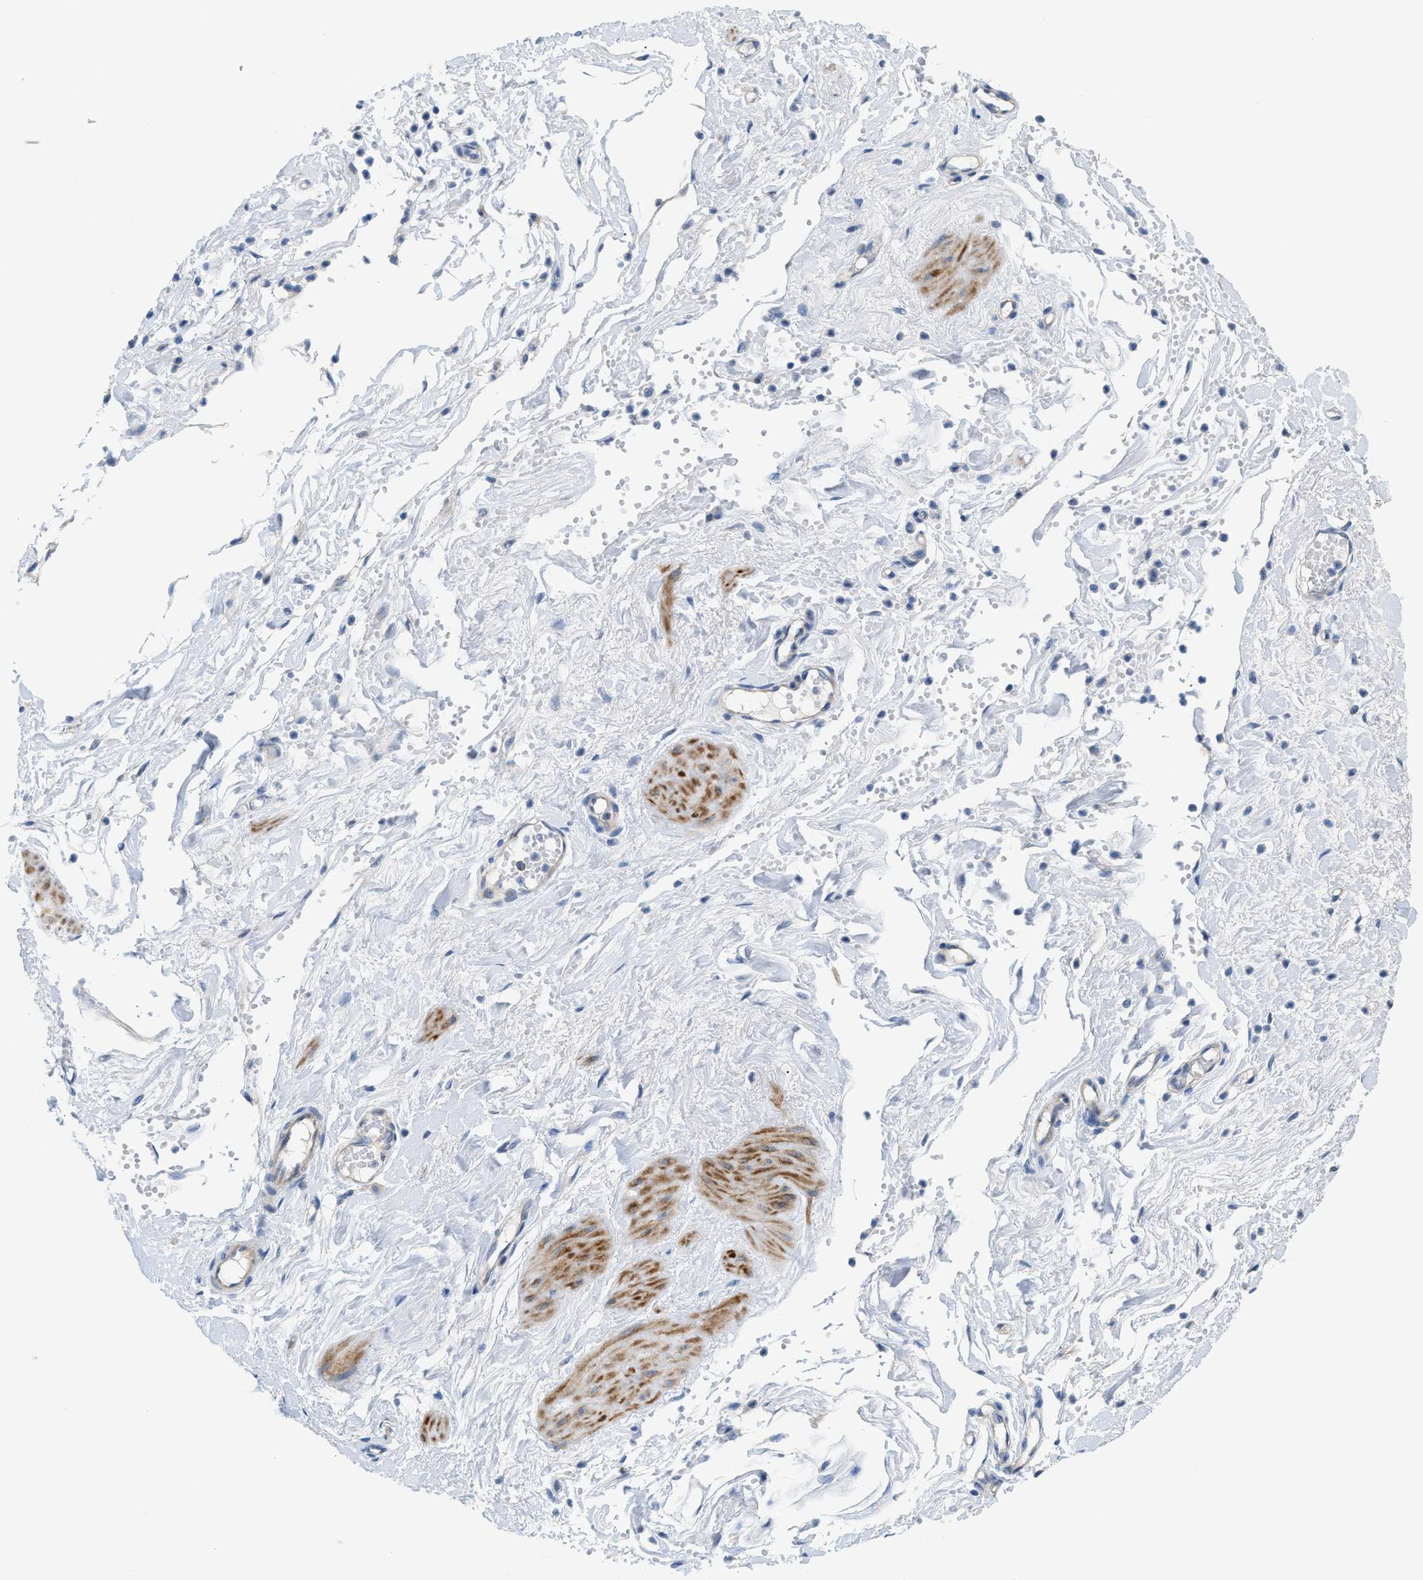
{"staining": {"intensity": "negative", "quantity": "none", "location": "none"}, "tissue": "adipose tissue", "cell_type": "Adipocytes", "image_type": "normal", "snomed": [{"axis": "morphology", "description": "Normal tissue, NOS"}, {"axis": "topography", "description": "Soft tissue"}], "caption": "An immunohistochemistry image of unremarkable adipose tissue is shown. There is no staining in adipocytes of adipose tissue. The staining was performed using DAB to visualize the protein expression in brown, while the nuclei were stained in blue with hematoxylin (Magnification: 20x).", "gene": "MPP3", "patient": {"sex": "male", "age": 72}}